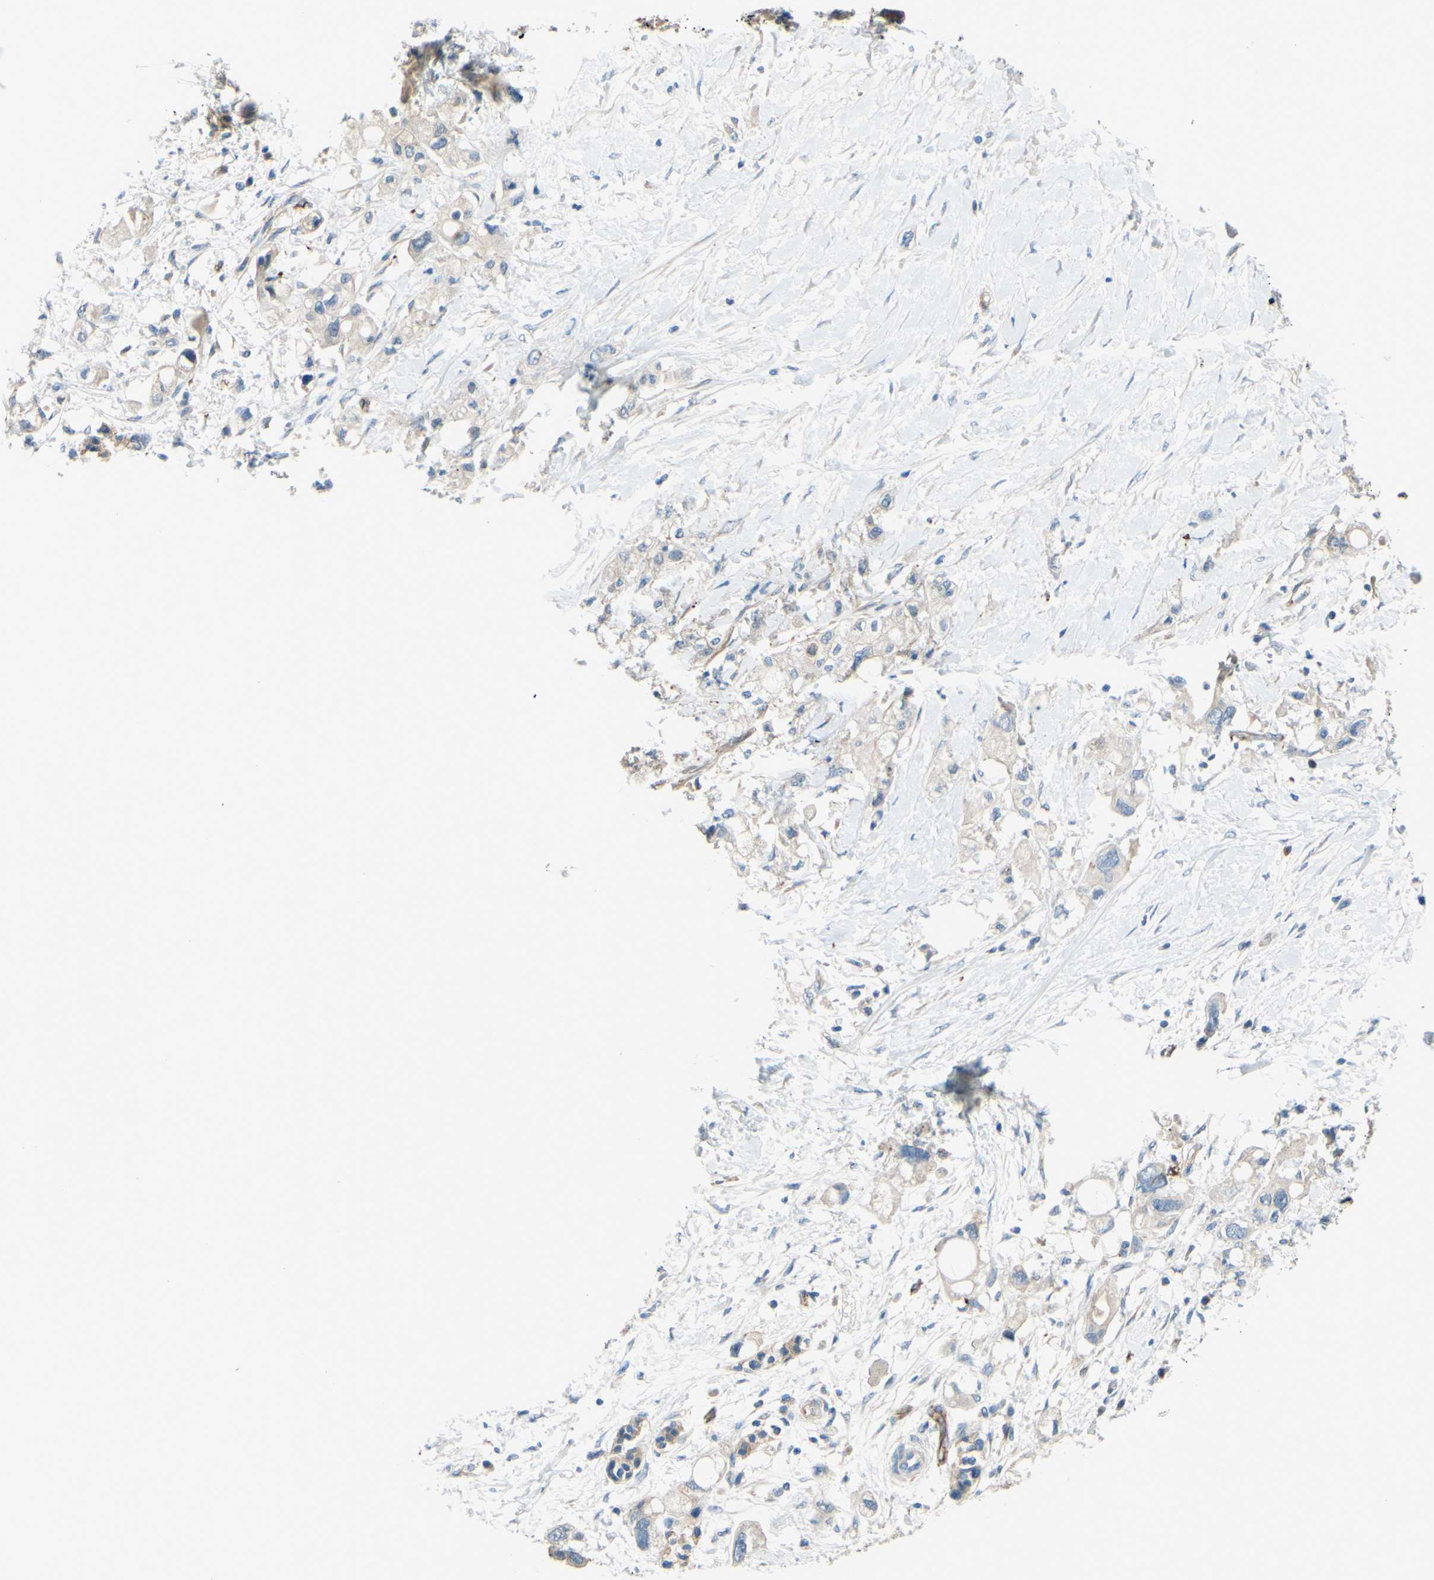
{"staining": {"intensity": "weak", "quantity": "25%-75%", "location": "cytoplasmic/membranous"}, "tissue": "pancreatic cancer", "cell_type": "Tumor cells", "image_type": "cancer", "snomed": [{"axis": "morphology", "description": "Adenocarcinoma, NOS"}, {"axis": "topography", "description": "Pancreas"}], "caption": "Protein staining of pancreatic adenocarcinoma tissue reveals weak cytoplasmic/membranous staining in about 25%-75% of tumor cells.", "gene": "ARHGAP1", "patient": {"sex": "female", "age": 56}}